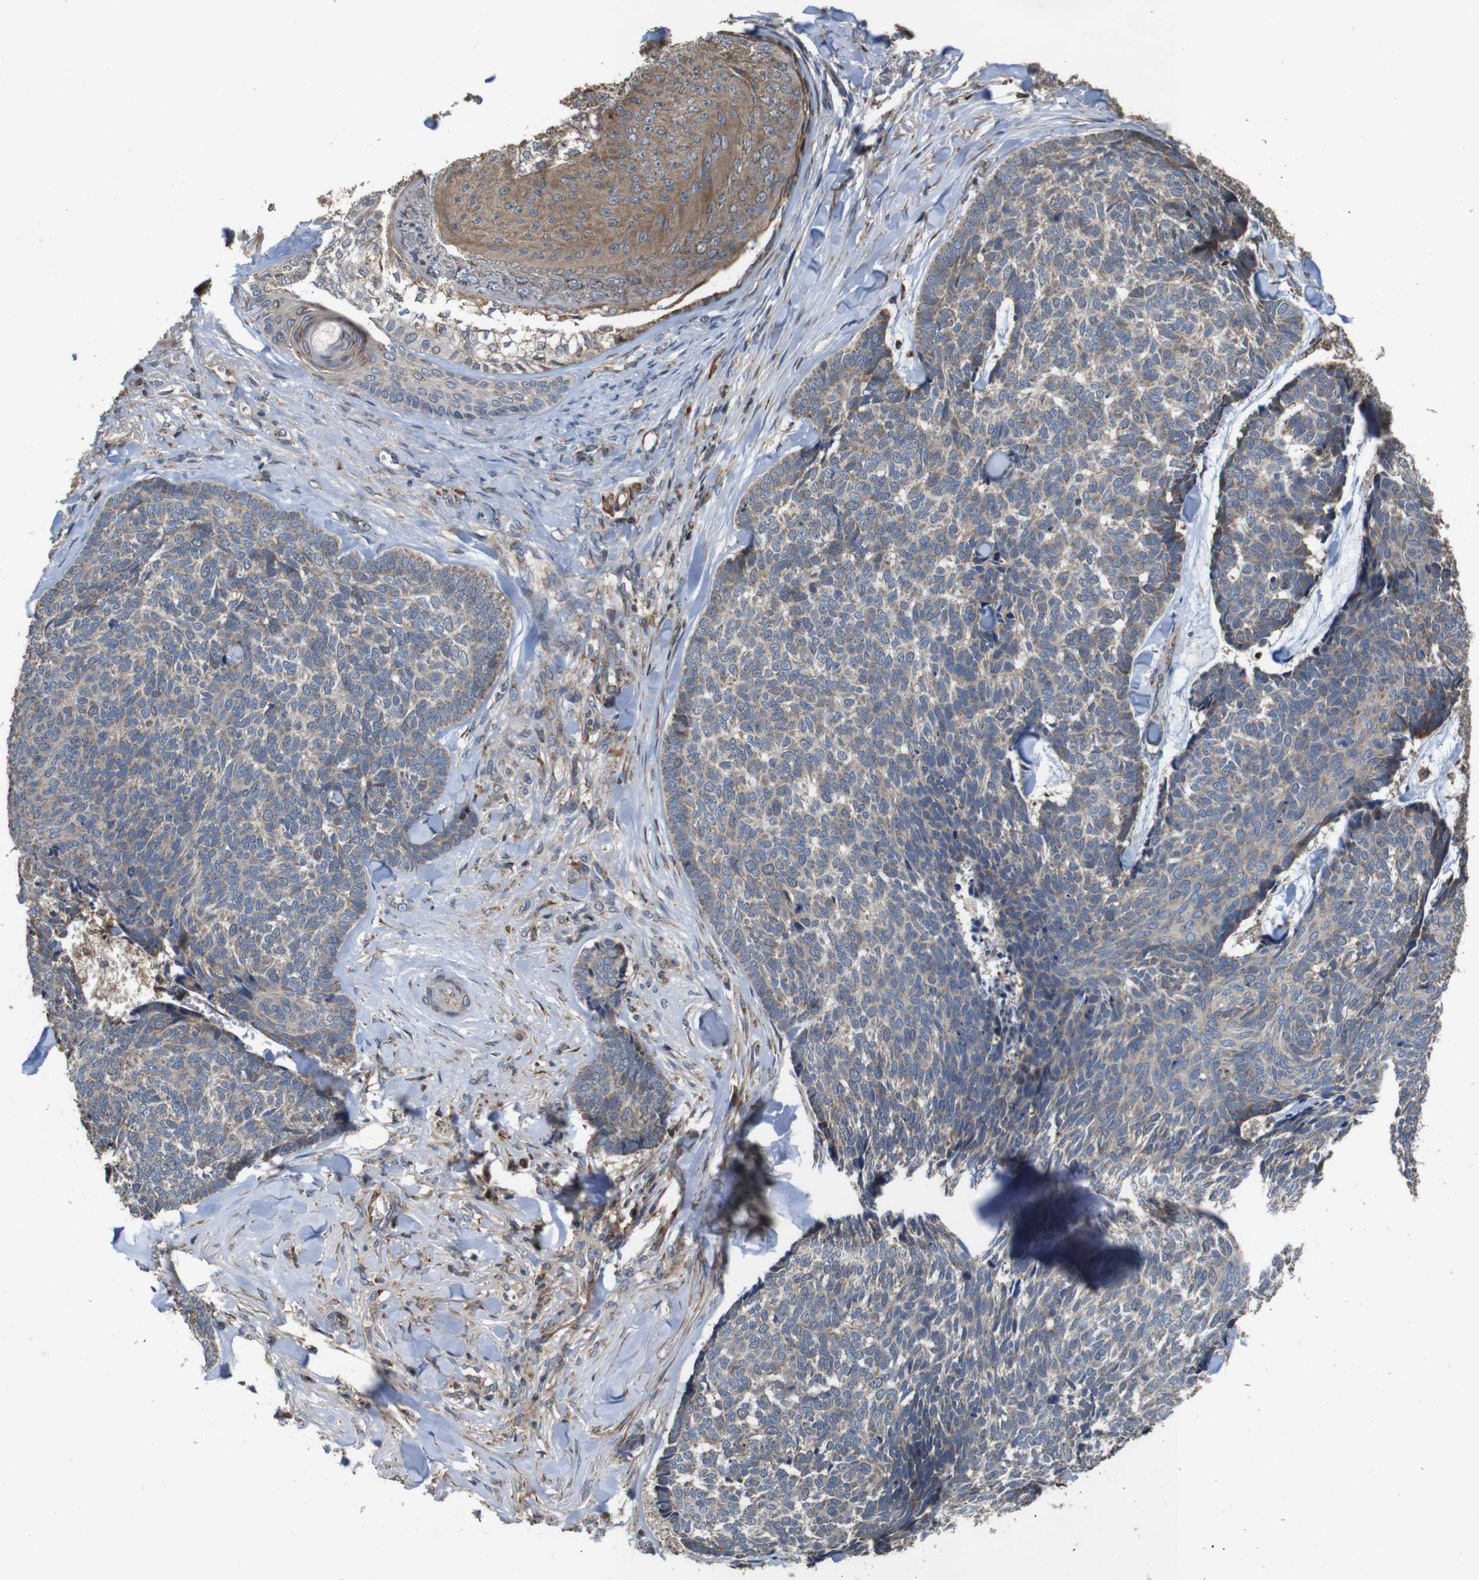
{"staining": {"intensity": "weak", "quantity": ">75%", "location": "cytoplasmic/membranous"}, "tissue": "skin cancer", "cell_type": "Tumor cells", "image_type": "cancer", "snomed": [{"axis": "morphology", "description": "Basal cell carcinoma"}, {"axis": "topography", "description": "Skin"}], "caption": "Immunohistochemistry (IHC) histopathology image of human skin cancer stained for a protein (brown), which reveals low levels of weak cytoplasmic/membranous staining in approximately >75% of tumor cells.", "gene": "SNN", "patient": {"sex": "male", "age": 84}}